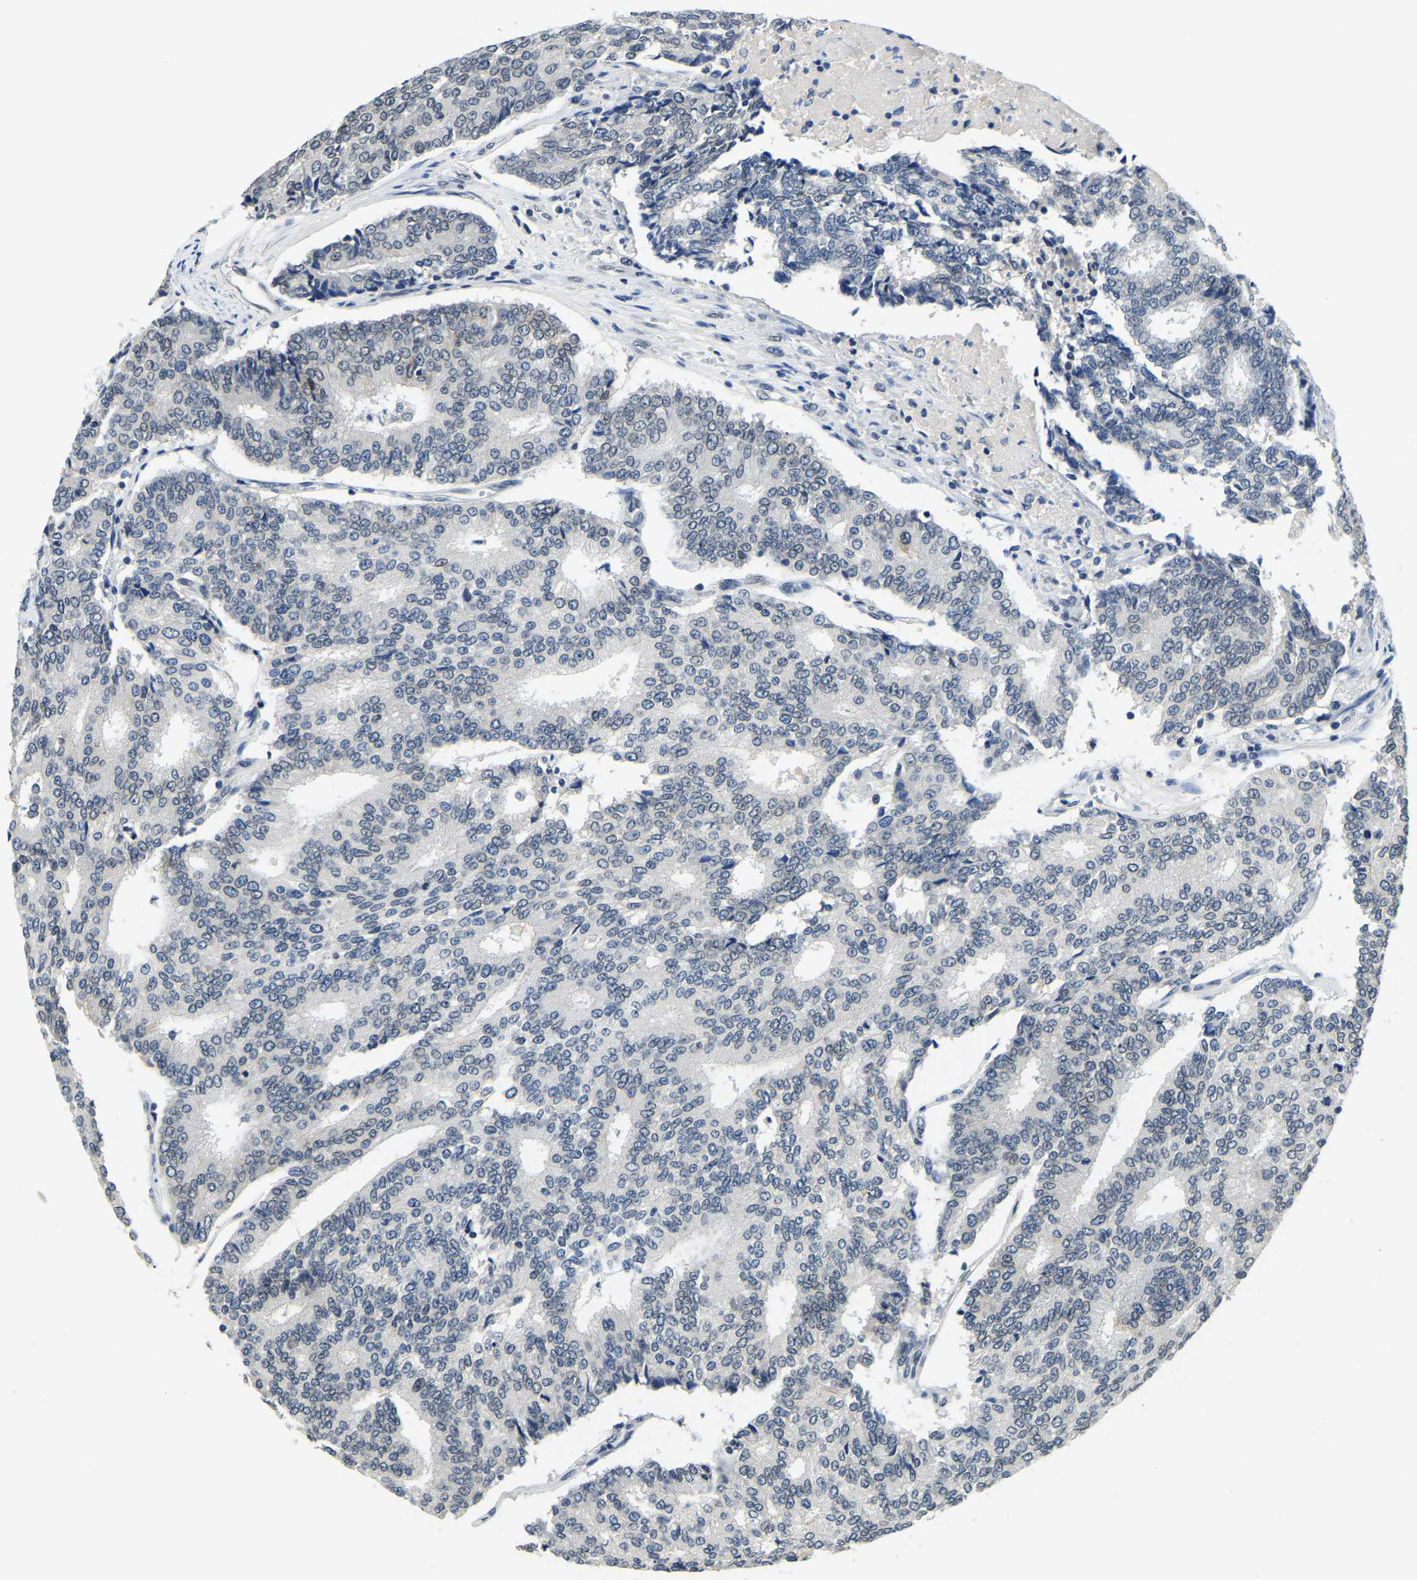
{"staining": {"intensity": "negative", "quantity": "none", "location": "none"}, "tissue": "prostate cancer", "cell_type": "Tumor cells", "image_type": "cancer", "snomed": [{"axis": "morphology", "description": "Adenocarcinoma, High grade"}, {"axis": "topography", "description": "Prostate"}], "caption": "Prostate adenocarcinoma (high-grade) was stained to show a protein in brown. There is no significant positivity in tumor cells.", "gene": "RANBP2", "patient": {"sex": "male", "age": 55}}